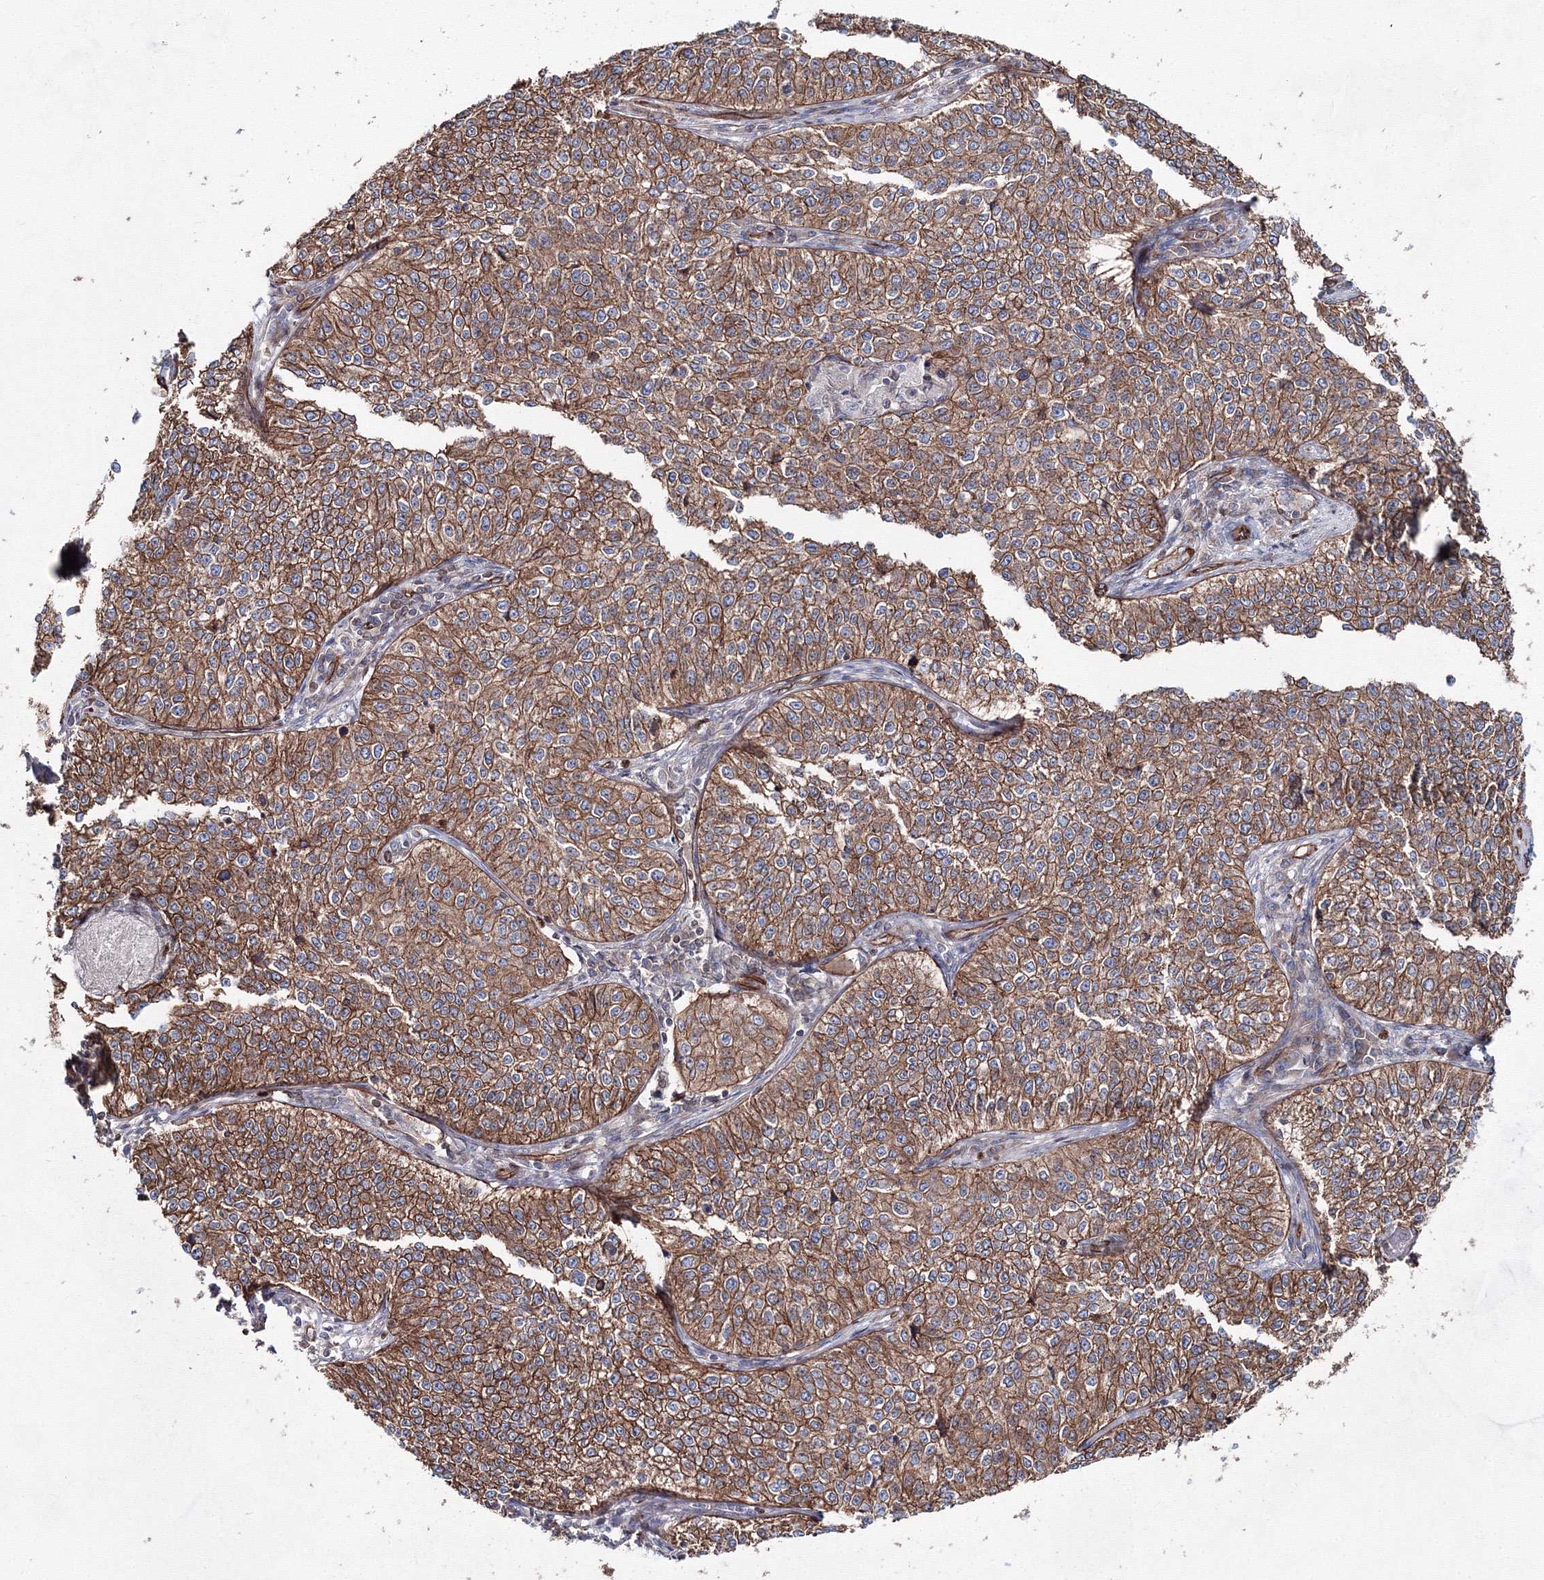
{"staining": {"intensity": "moderate", "quantity": ">75%", "location": "cytoplasmic/membranous"}, "tissue": "cervical cancer", "cell_type": "Tumor cells", "image_type": "cancer", "snomed": [{"axis": "morphology", "description": "Squamous cell carcinoma, NOS"}, {"axis": "topography", "description": "Cervix"}], "caption": "A micrograph showing moderate cytoplasmic/membranous expression in about >75% of tumor cells in cervical squamous cell carcinoma, as visualized by brown immunohistochemical staining.", "gene": "ANKRD37", "patient": {"sex": "female", "age": 35}}